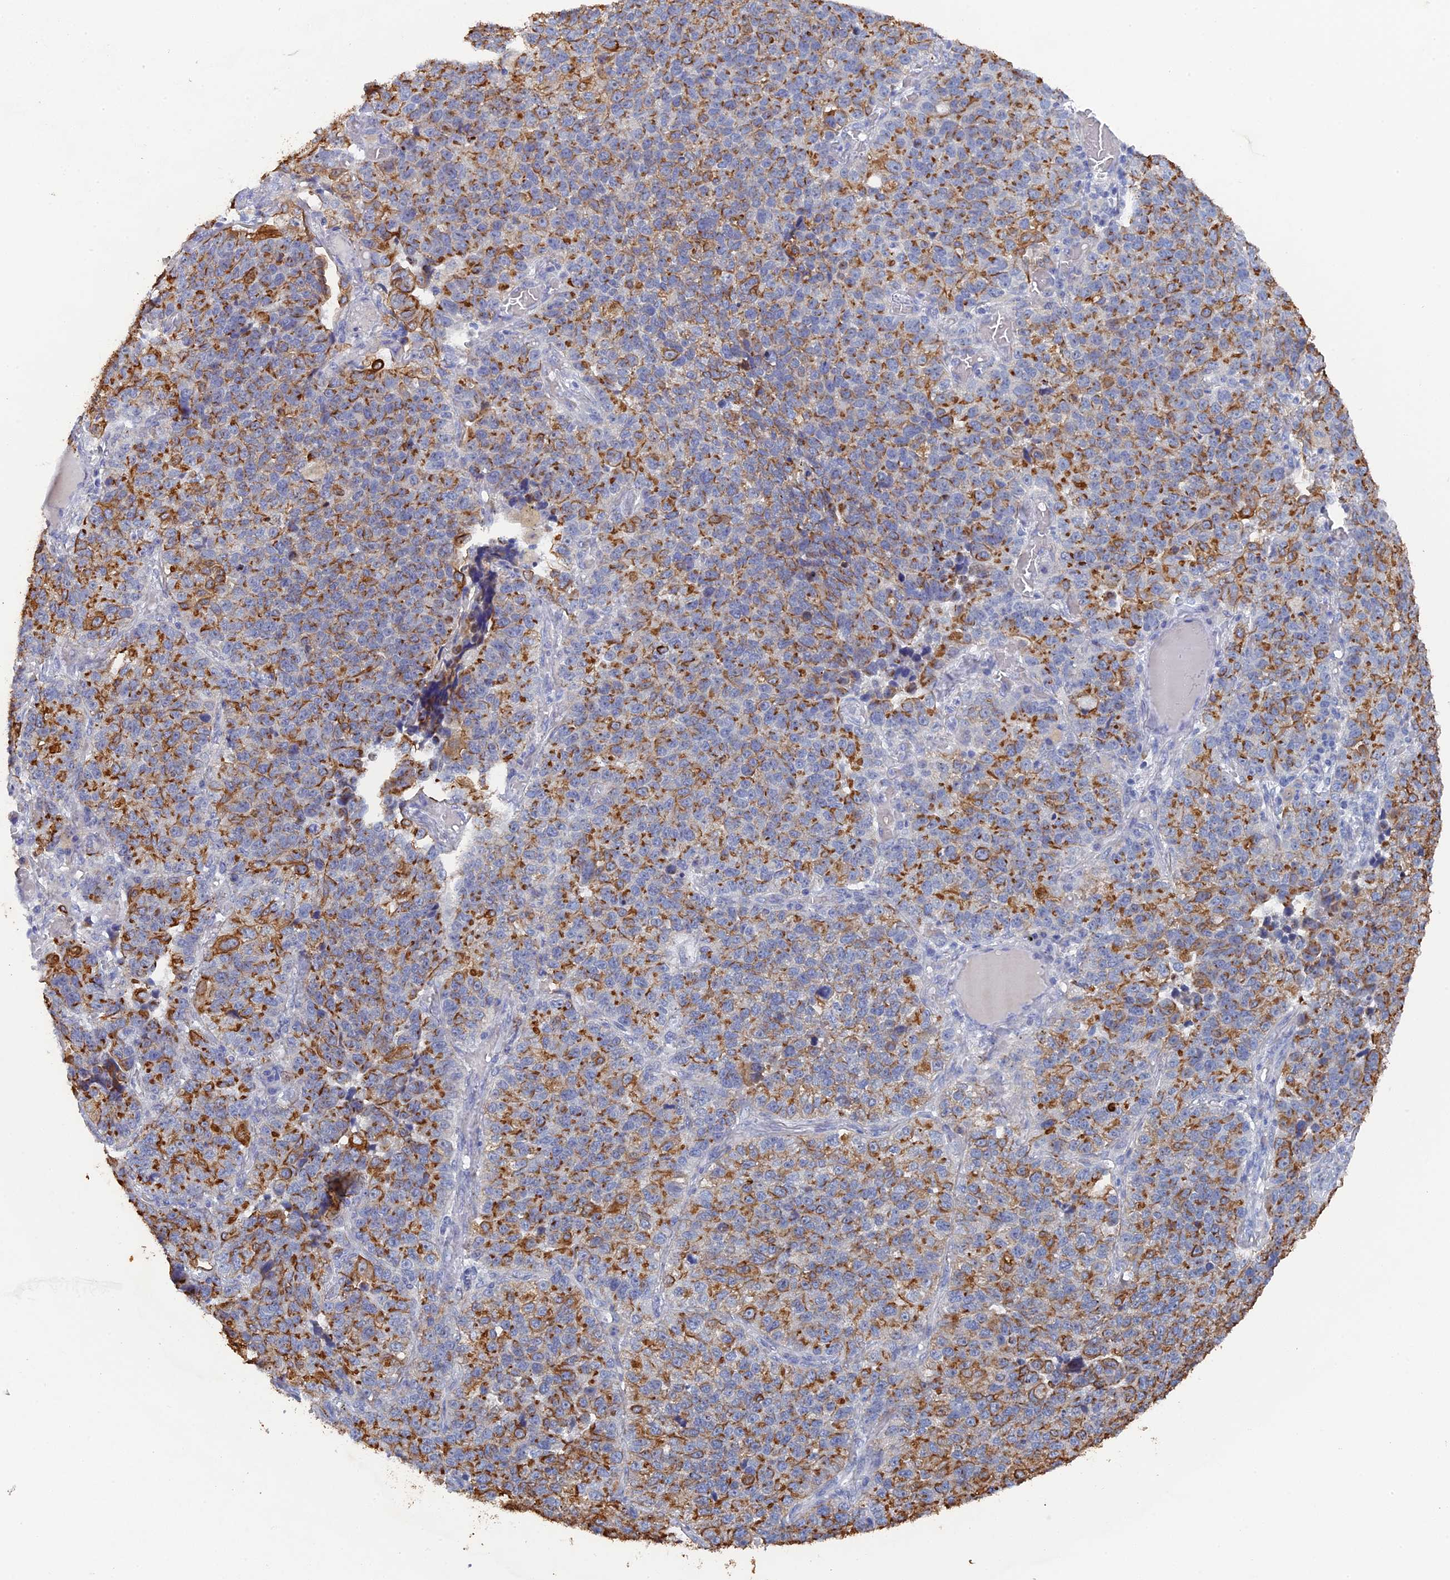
{"staining": {"intensity": "moderate", "quantity": ">75%", "location": "cytoplasmic/membranous"}, "tissue": "lung cancer", "cell_type": "Tumor cells", "image_type": "cancer", "snomed": [{"axis": "morphology", "description": "Adenocarcinoma, NOS"}, {"axis": "topography", "description": "Lung"}], "caption": "Brown immunohistochemical staining in human lung cancer displays moderate cytoplasmic/membranous expression in about >75% of tumor cells.", "gene": "SRFBP1", "patient": {"sex": "male", "age": 49}}